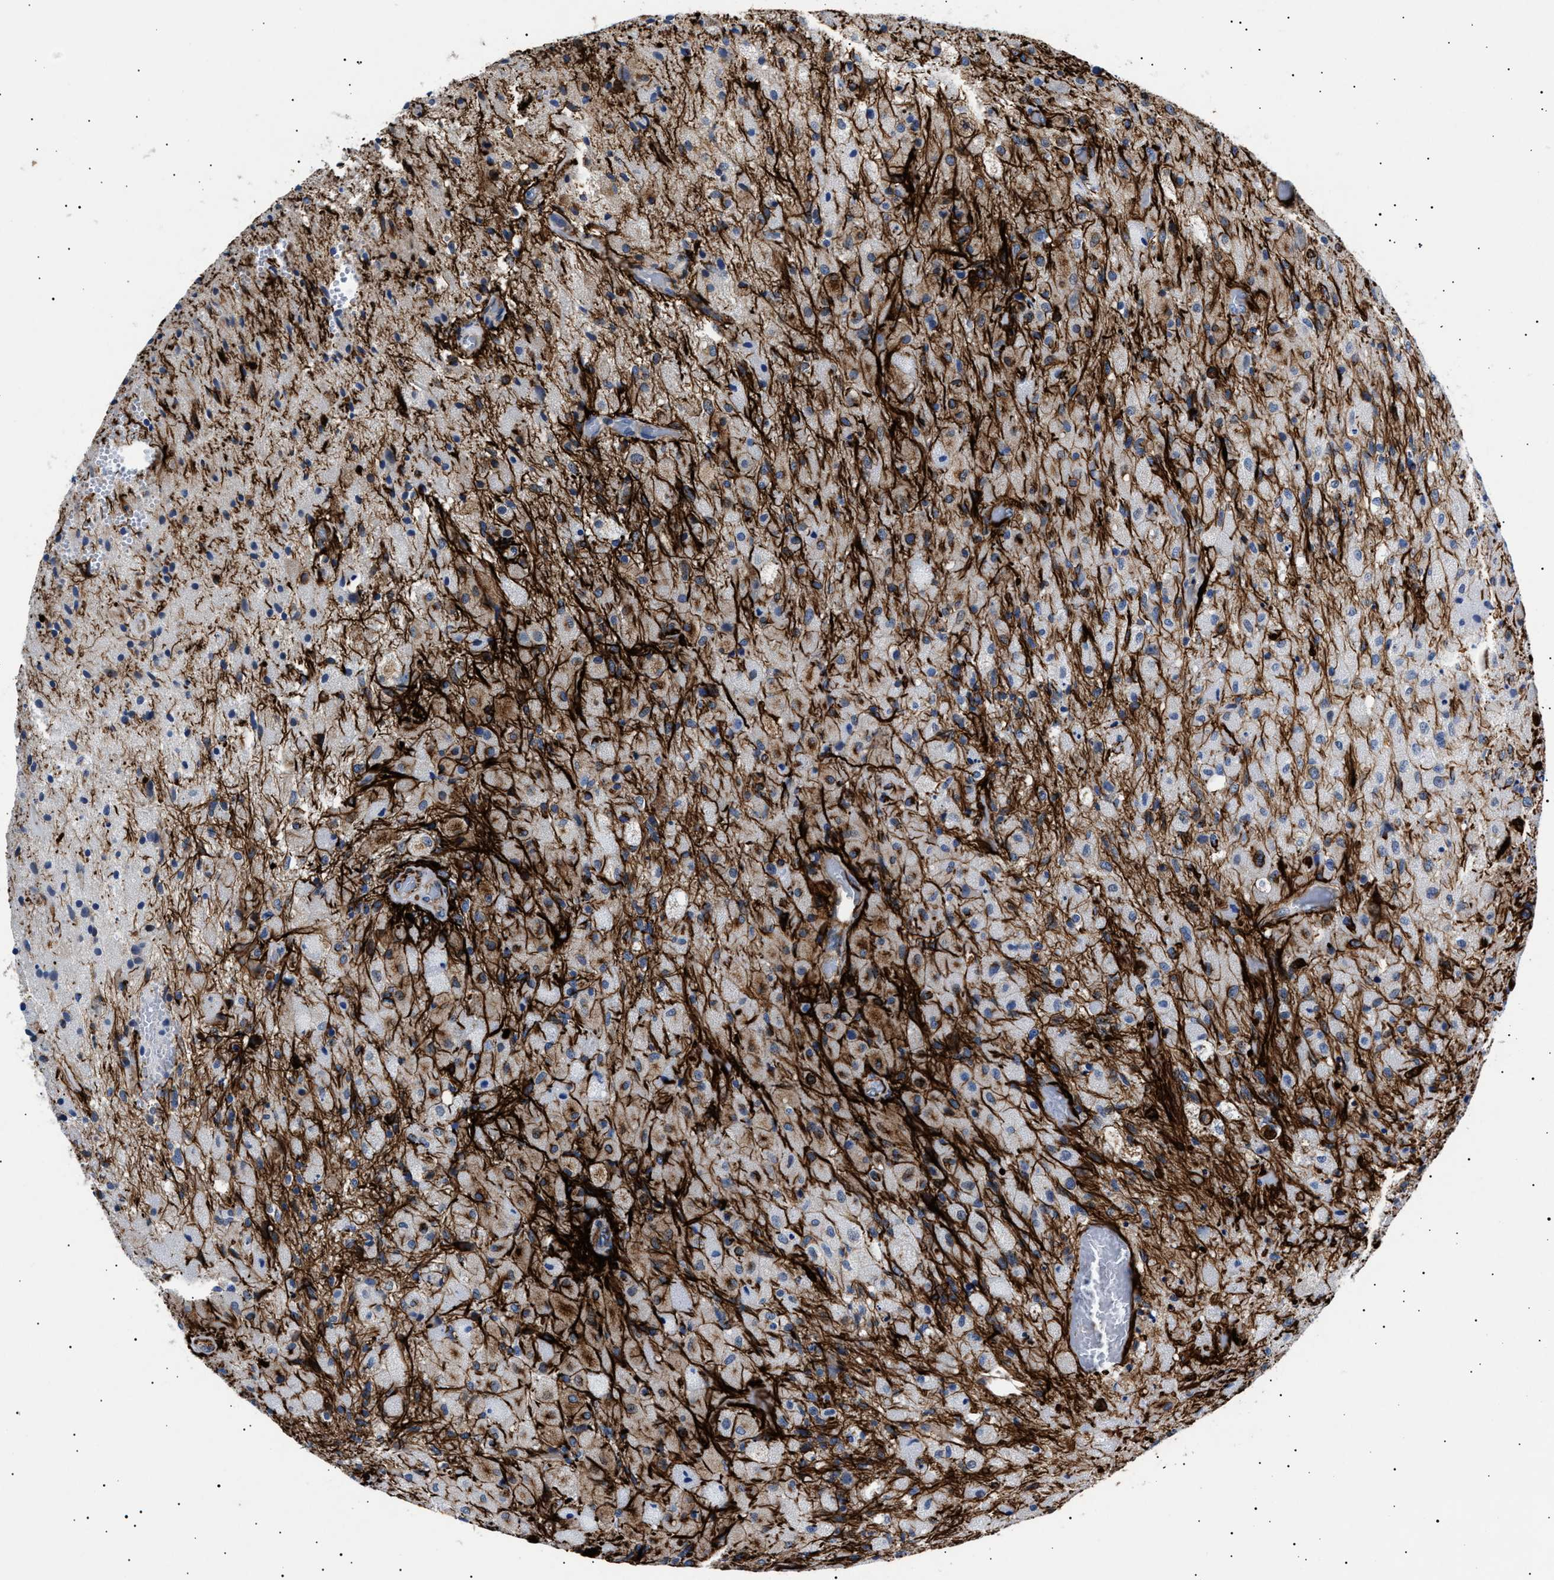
{"staining": {"intensity": "negative", "quantity": "none", "location": "none"}, "tissue": "glioma", "cell_type": "Tumor cells", "image_type": "cancer", "snomed": [{"axis": "morphology", "description": "Normal tissue, NOS"}, {"axis": "morphology", "description": "Glioma, malignant, High grade"}, {"axis": "topography", "description": "Cerebral cortex"}], "caption": "Tumor cells are negative for brown protein staining in glioma.", "gene": "OLFML2A", "patient": {"sex": "male", "age": 77}}